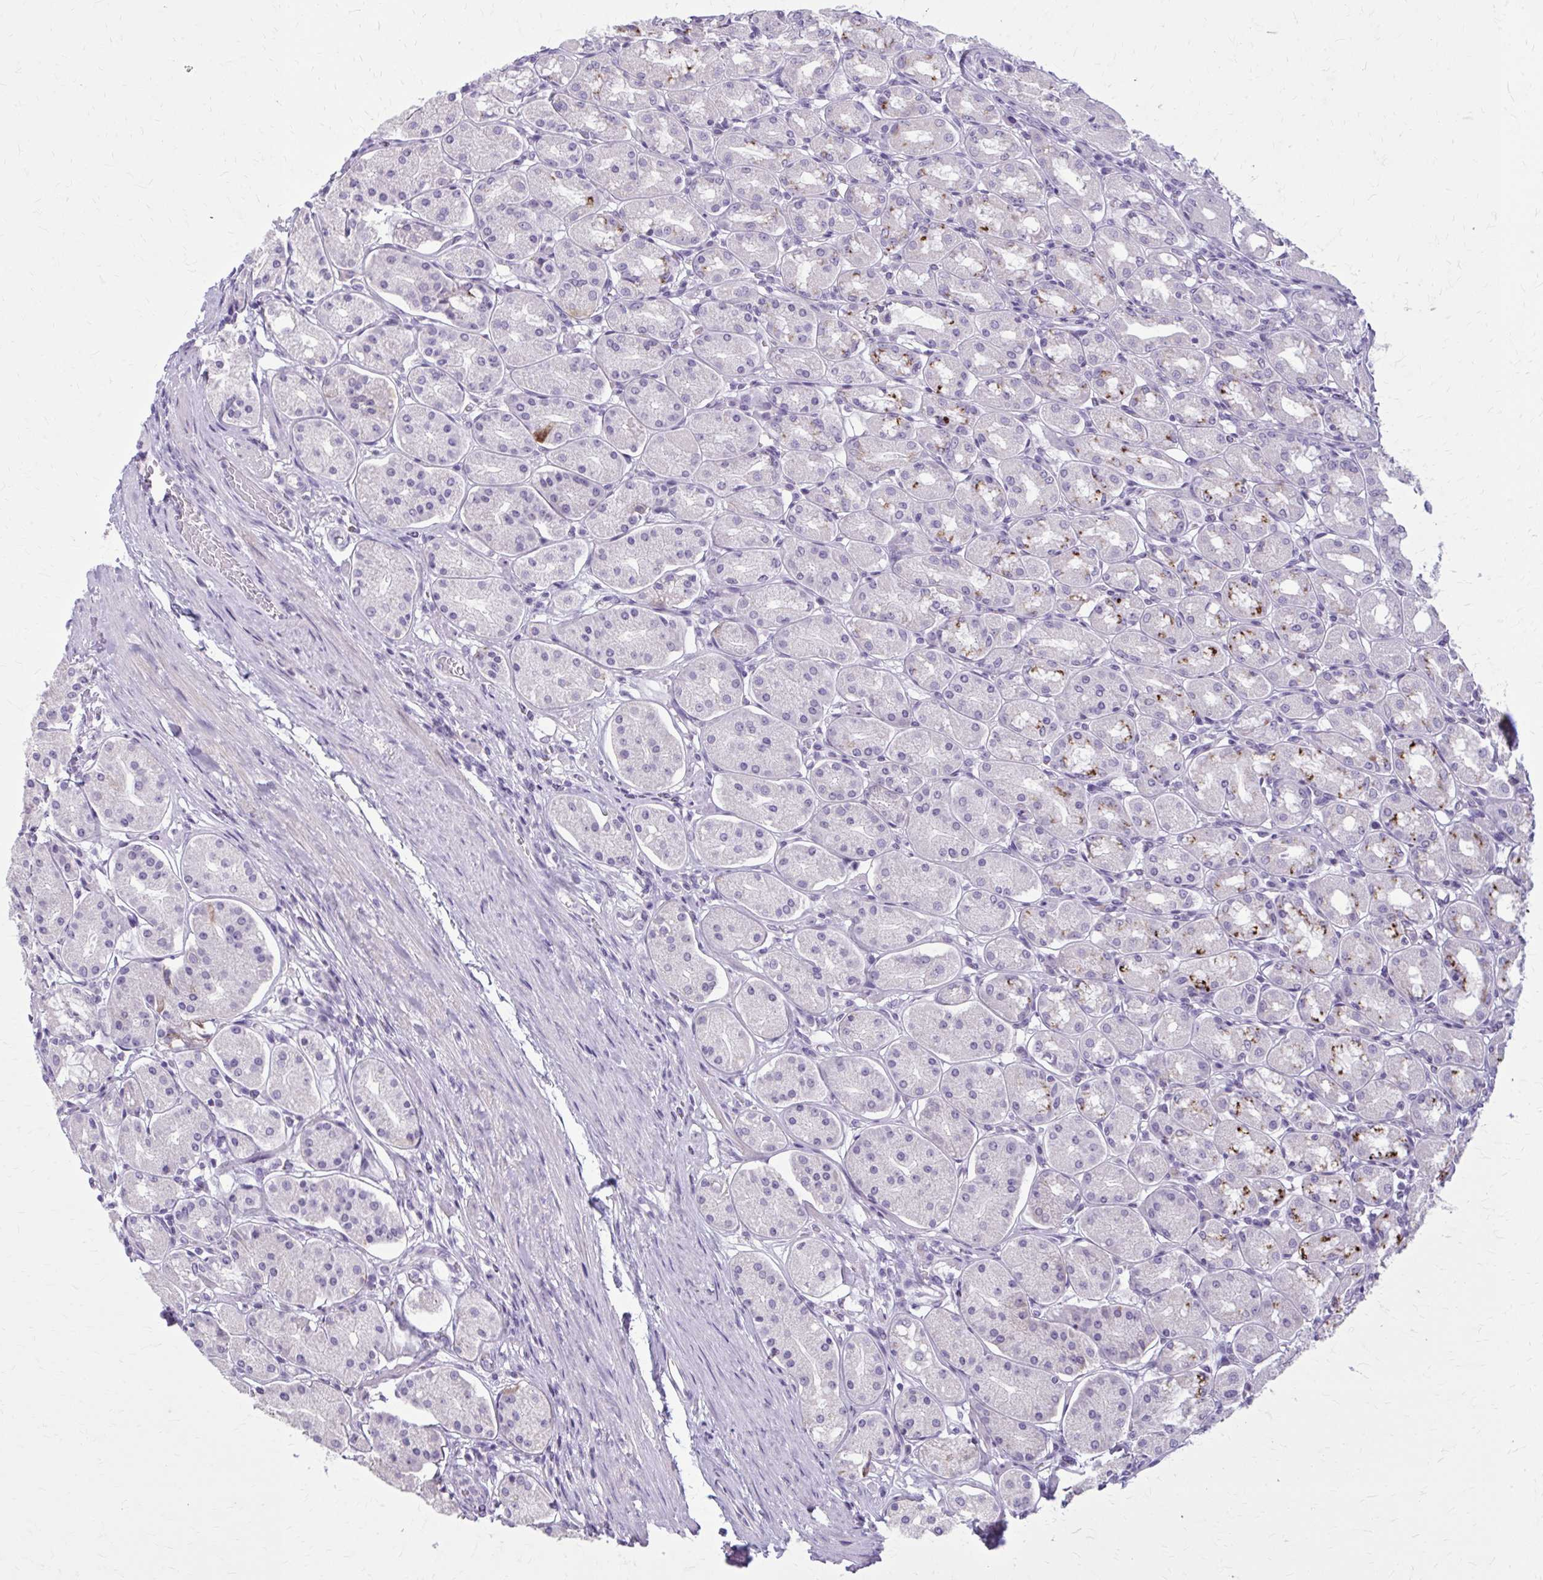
{"staining": {"intensity": "moderate", "quantity": "<25%", "location": "cytoplasmic/membranous"}, "tissue": "stomach", "cell_type": "Glandular cells", "image_type": "normal", "snomed": [{"axis": "morphology", "description": "Normal tissue, NOS"}, {"axis": "topography", "description": "Stomach"}, {"axis": "topography", "description": "Stomach, lower"}], "caption": "Protein staining exhibits moderate cytoplasmic/membranous positivity in approximately <25% of glandular cells in benign stomach. The protein of interest is shown in brown color, while the nuclei are stained blue.", "gene": "OR4B1", "patient": {"sex": "female", "age": 56}}